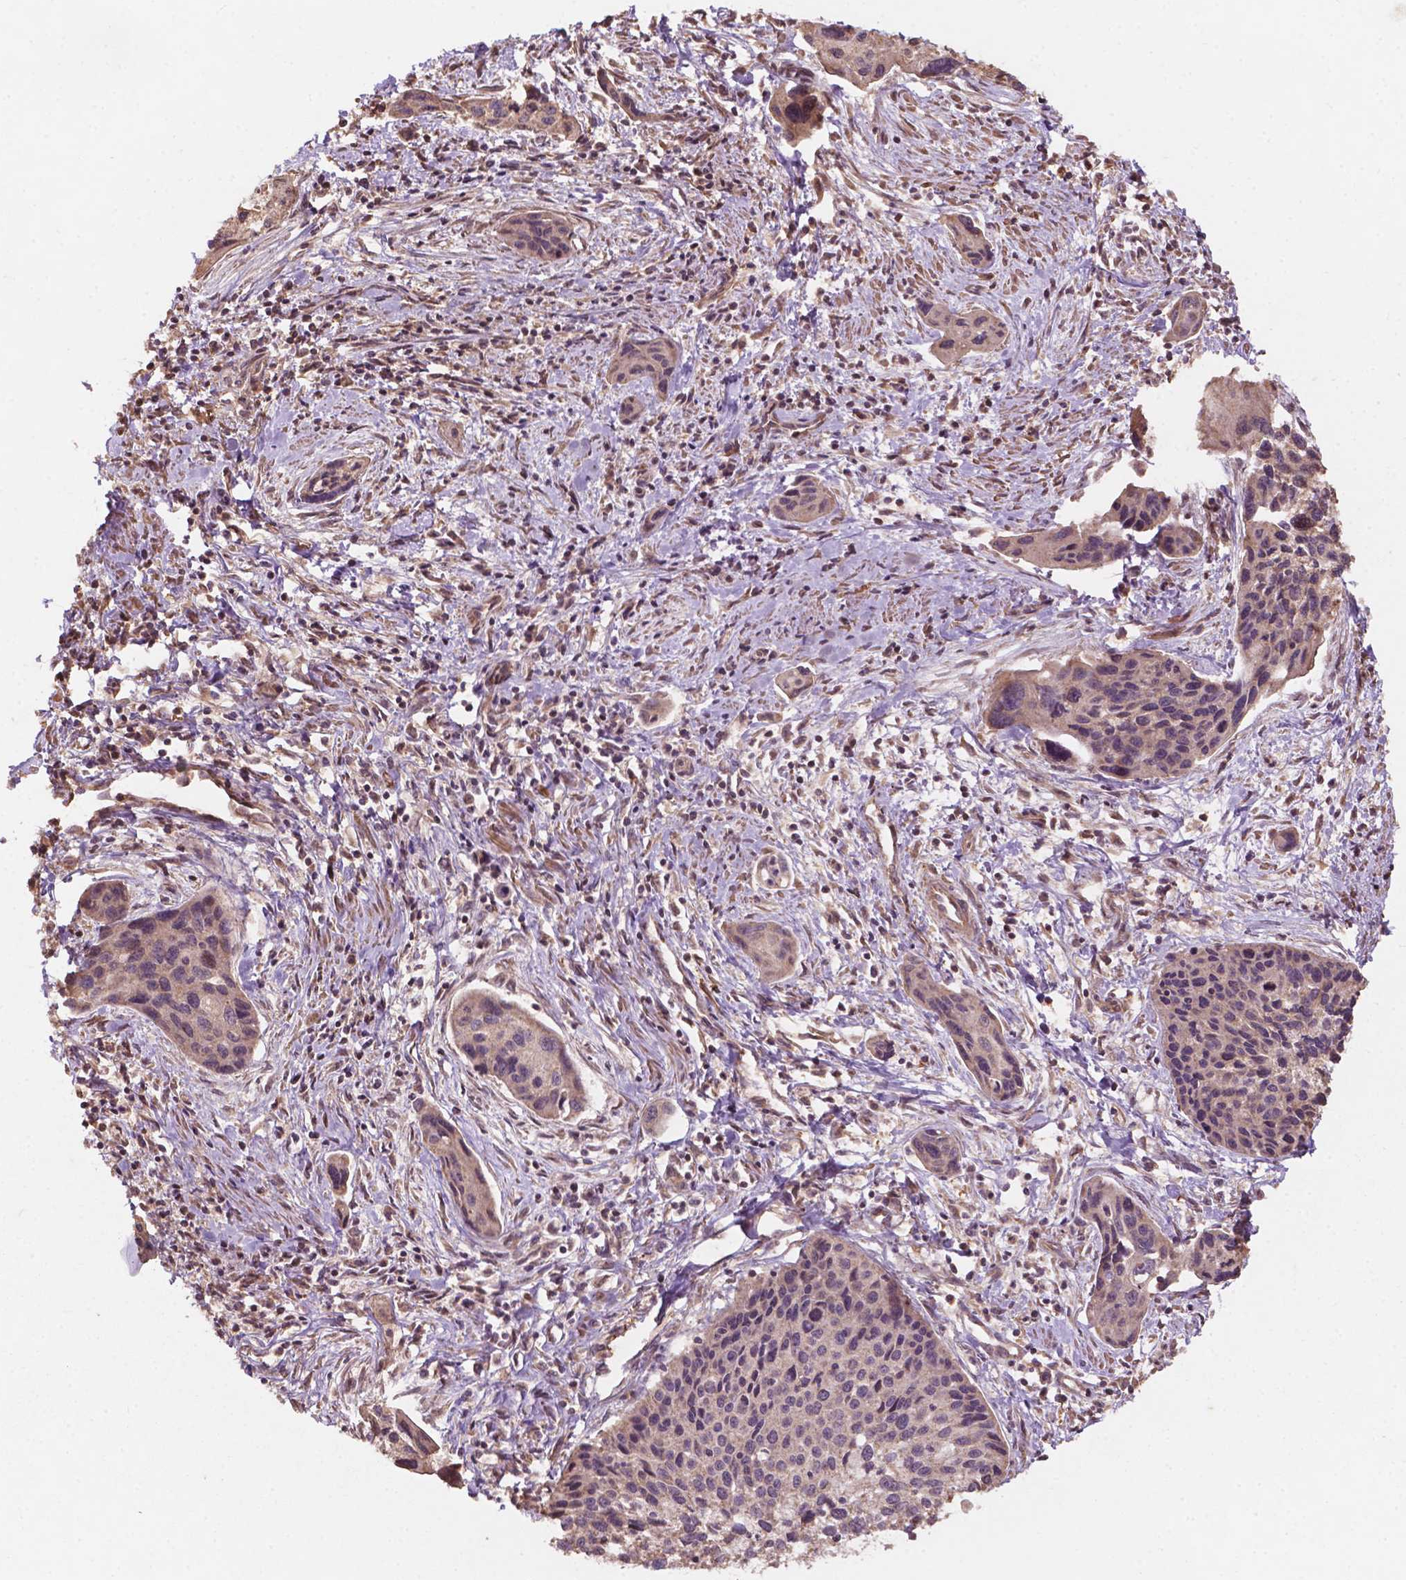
{"staining": {"intensity": "negative", "quantity": "none", "location": "none"}, "tissue": "cervical cancer", "cell_type": "Tumor cells", "image_type": "cancer", "snomed": [{"axis": "morphology", "description": "Squamous cell carcinoma, NOS"}, {"axis": "topography", "description": "Cervix"}], "caption": "Tumor cells are negative for protein expression in human squamous cell carcinoma (cervical).", "gene": "CDC42BPA", "patient": {"sex": "female", "age": 31}}